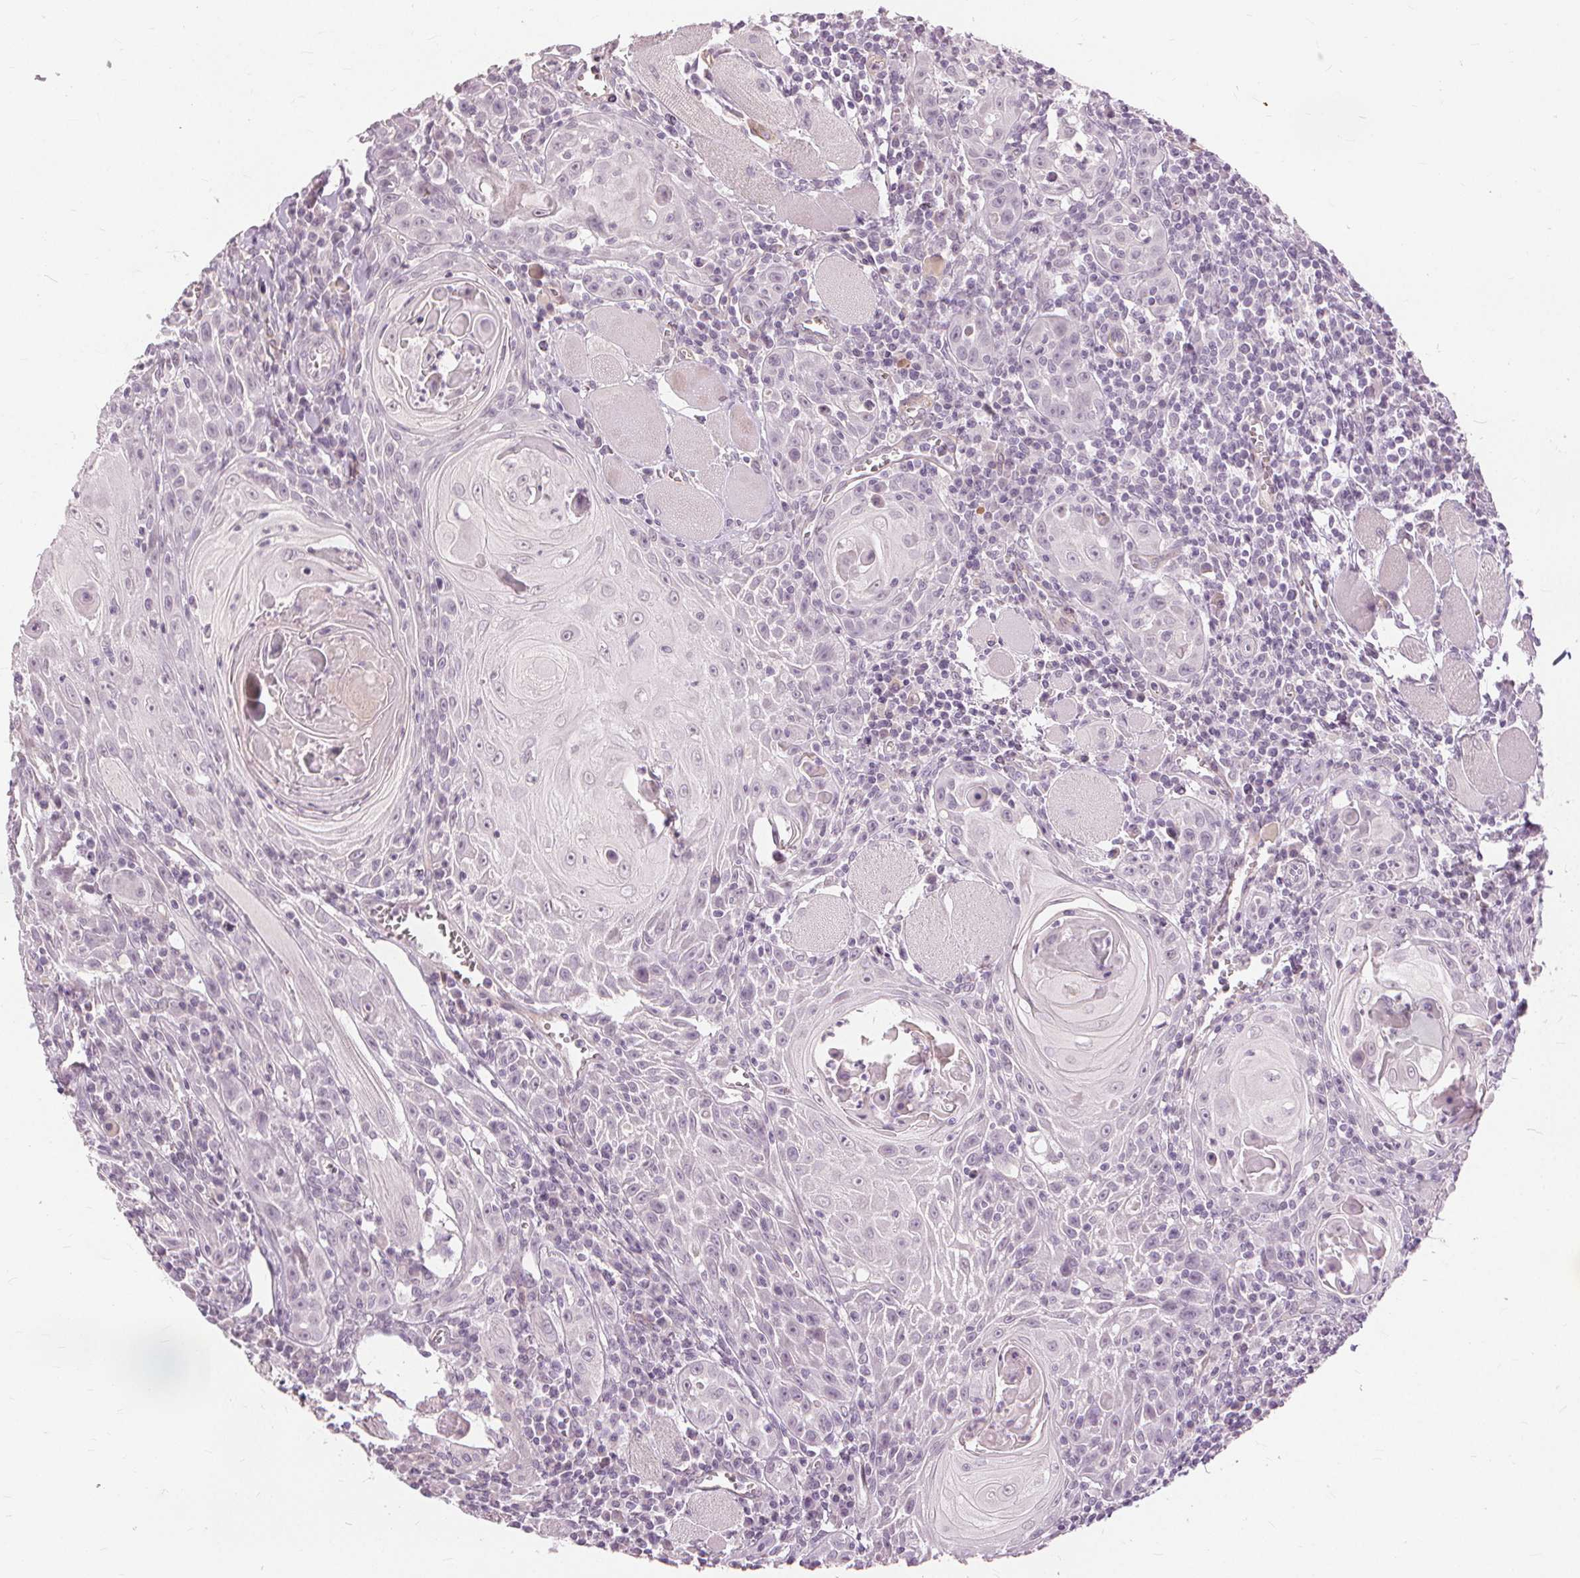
{"staining": {"intensity": "negative", "quantity": "none", "location": "none"}, "tissue": "head and neck cancer", "cell_type": "Tumor cells", "image_type": "cancer", "snomed": [{"axis": "morphology", "description": "Squamous cell carcinoma, NOS"}, {"axis": "topography", "description": "Head-Neck"}], "caption": "IHC histopathology image of head and neck squamous cell carcinoma stained for a protein (brown), which exhibits no expression in tumor cells. (DAB immunohistochemistry with hematoxylin counter stain).", "gene": "SFTPD", "patient": {"sex": "male", "age": 52}}